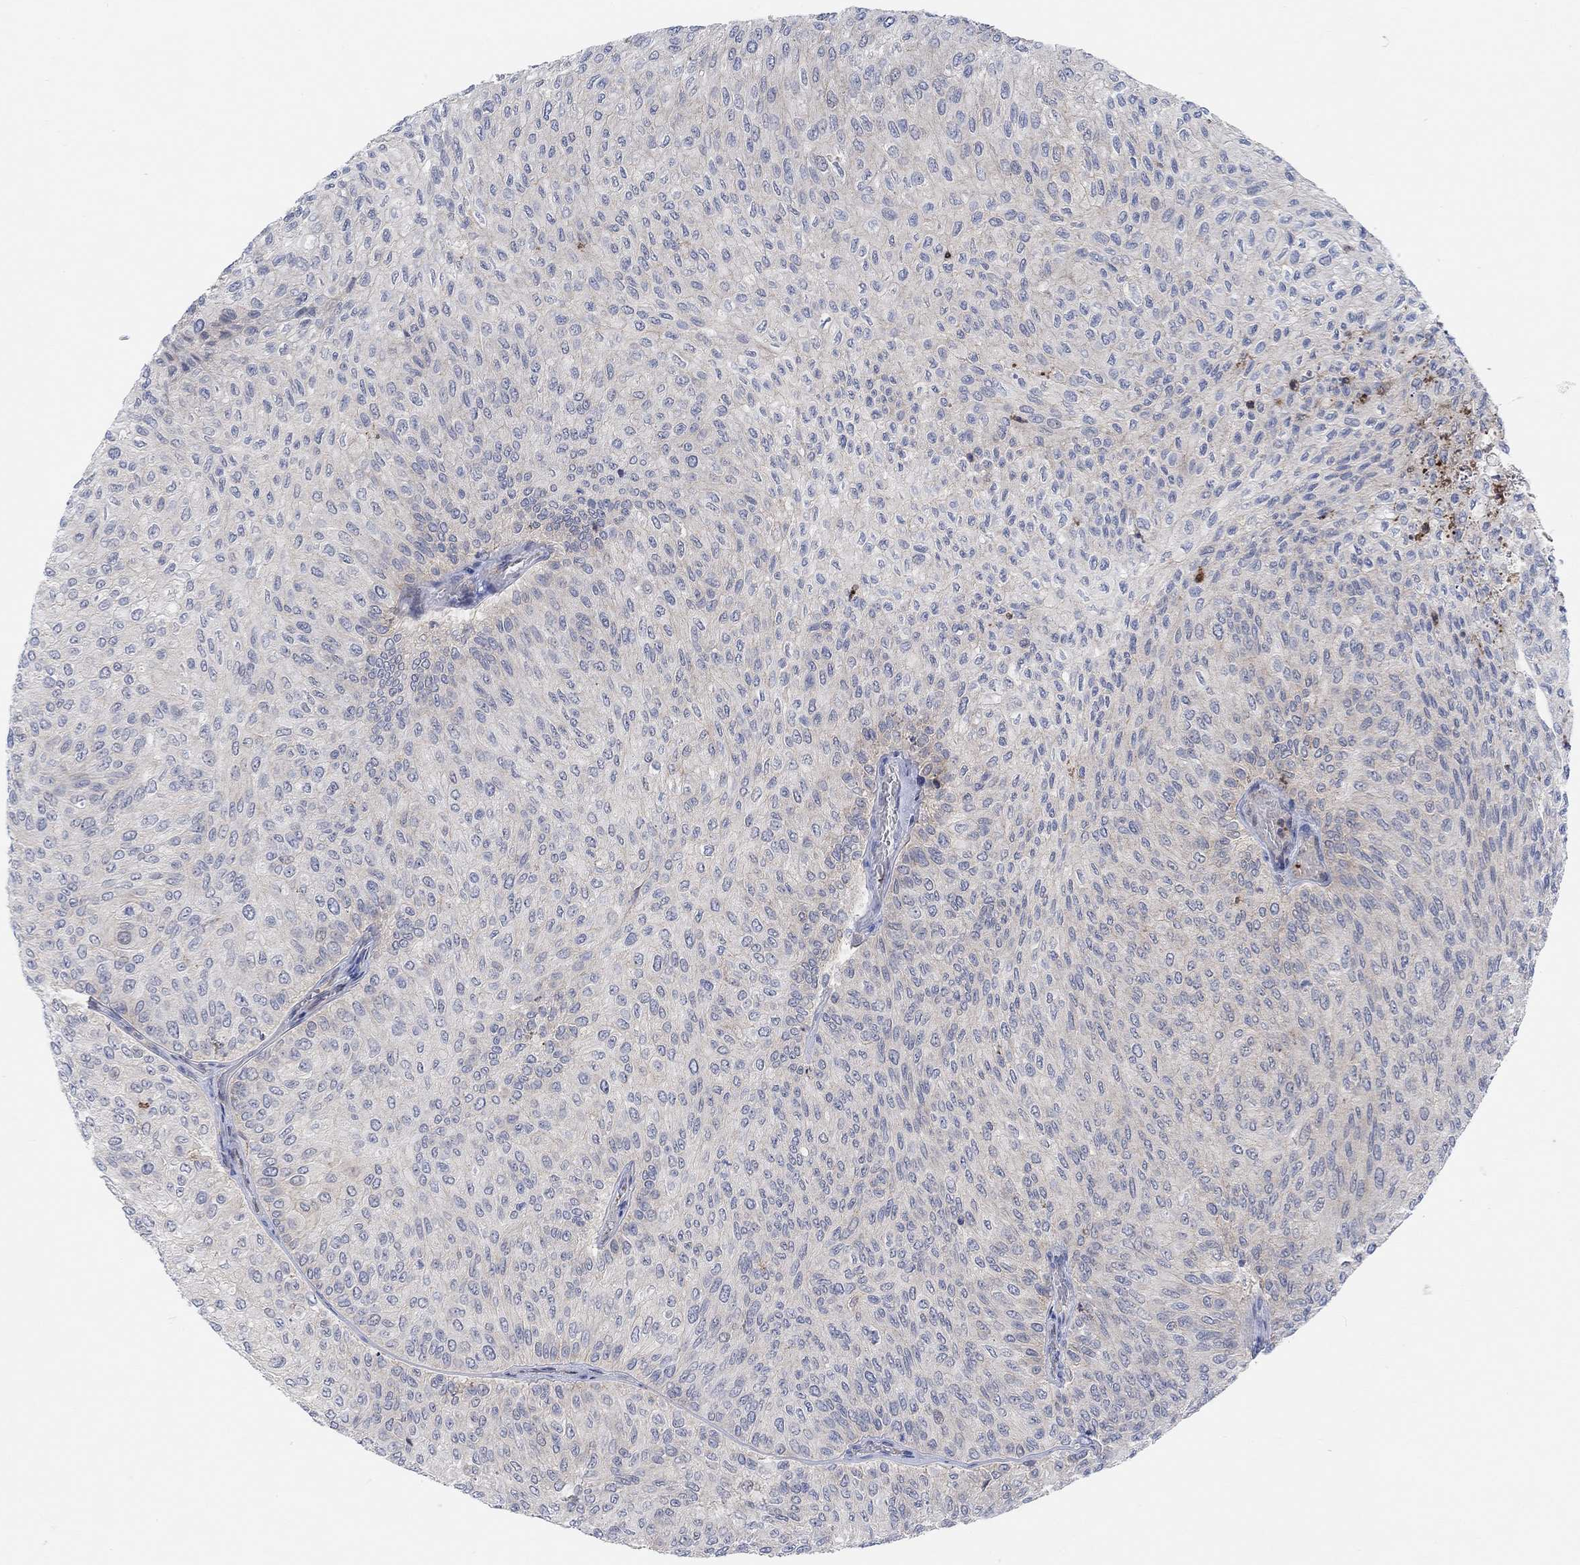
{"staining": {"intensity": "negative", "quantity": "none", "location": "none"}, "tissue": "urothelial cancer", "cell_type": "Tumor cells", "image_type": "cancer", "snomed": [{"axis": "morphology", "description": "Urothelial carcinoma, Low grade"}, {"axis": "topography", "description": "Urinary bladder"}], "caption": "This is a micrograph of immunohistochemistry staining of urothelial carcinoma (low-grade), which shows no staining in tumor cells. (DAB immunohistochemistry (IHC) with hematoxylin counter stain).", "gene": "PMFBP1", "patient": {"sex": "male", "age": 78}}